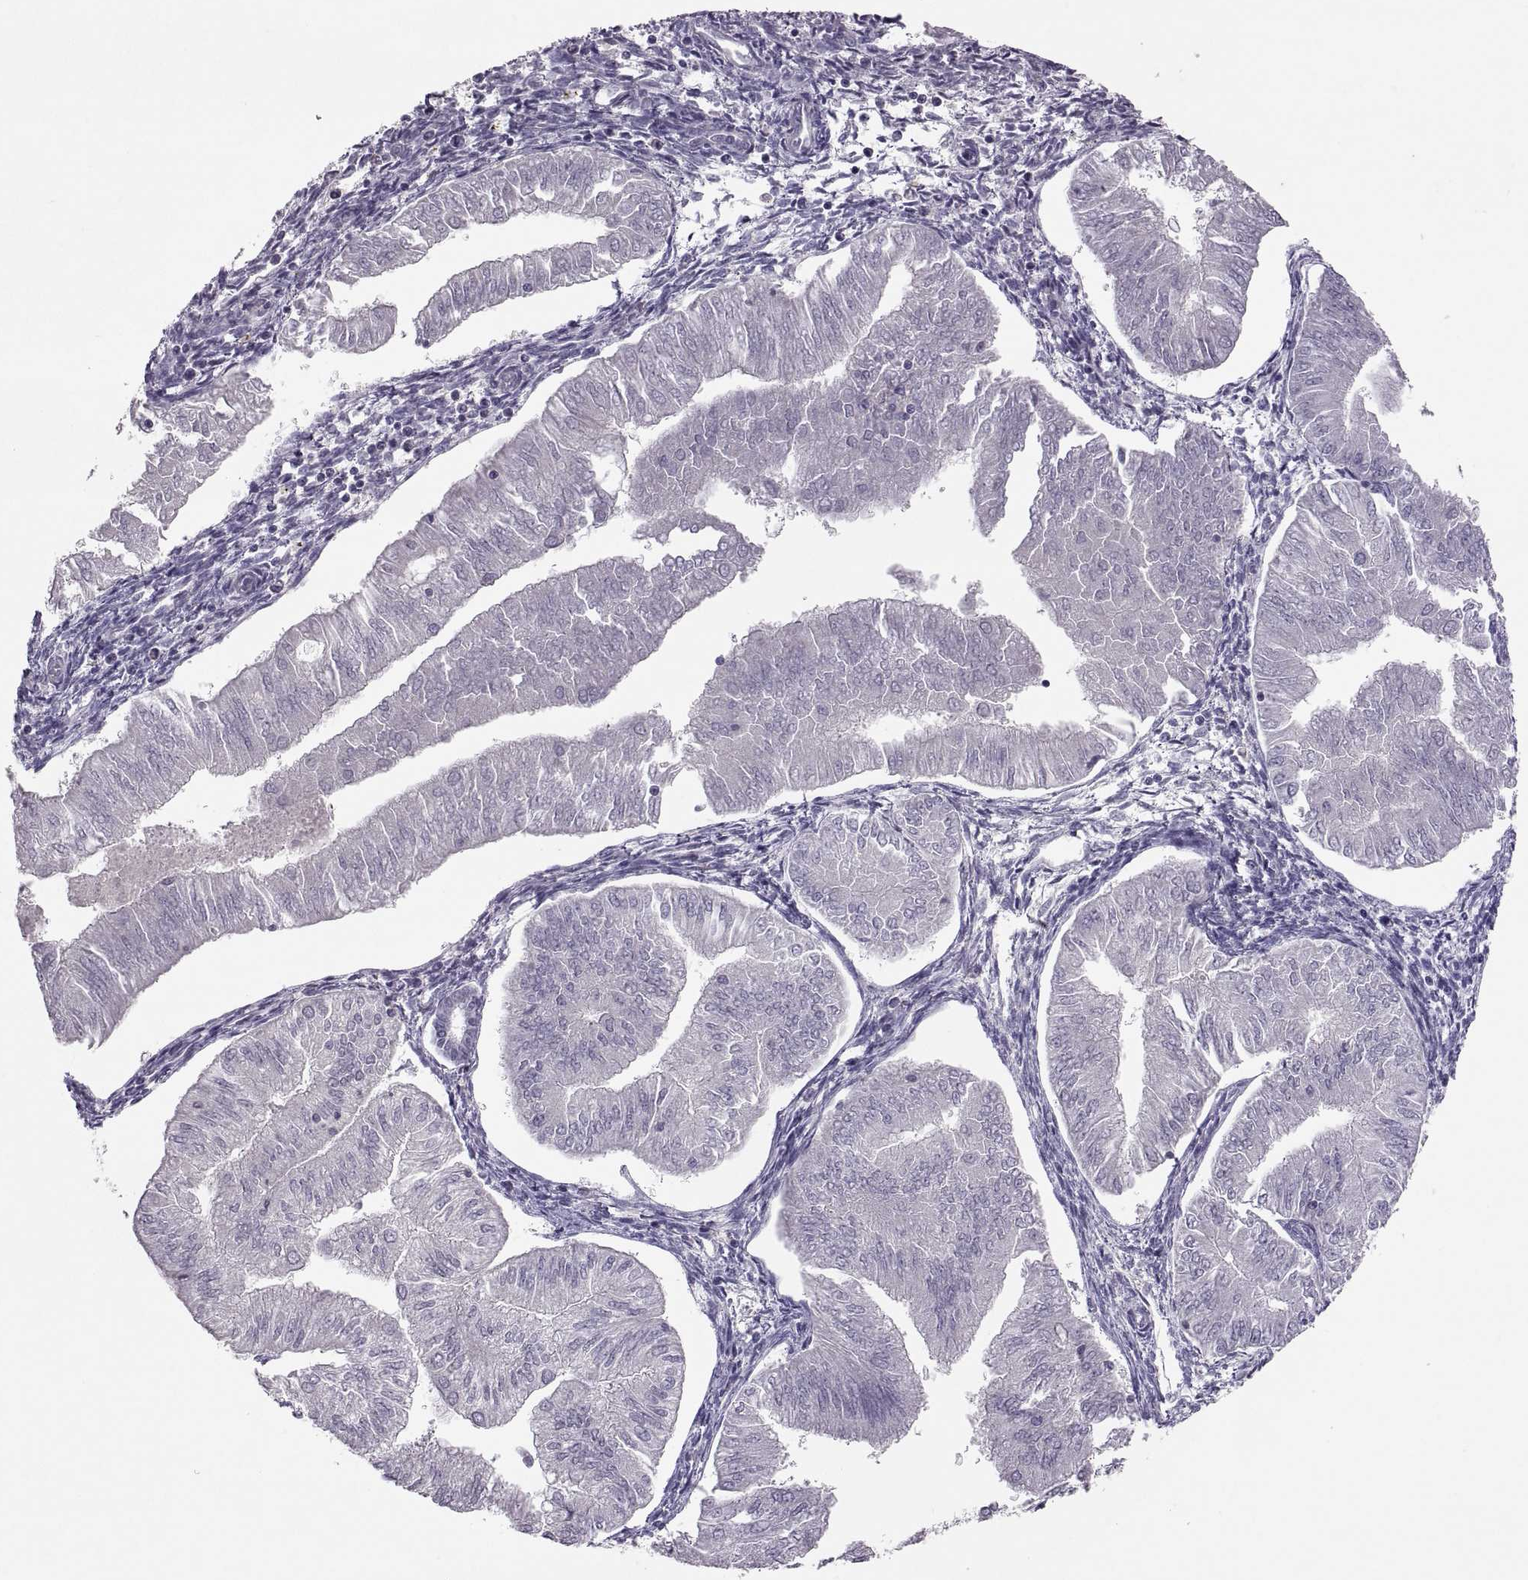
{"staining": {"intensity": "negative", "quantity": "none", "location": "none"}, "tissue": "endometrial cancer", "cell_type": "Tumor cells", "image_type": "cancer", "snomed": [{"axis": "morphology", "description": "Adenocarcinoma, NOS"}, {"axis": "topography", "description": "Endometrium"}], "caption": "Tumor cells are negative for protein expression in human adenocarcinoma (endometrial).", "gene": "TBX19", "patient": {"sex": "female", "age": 53}}